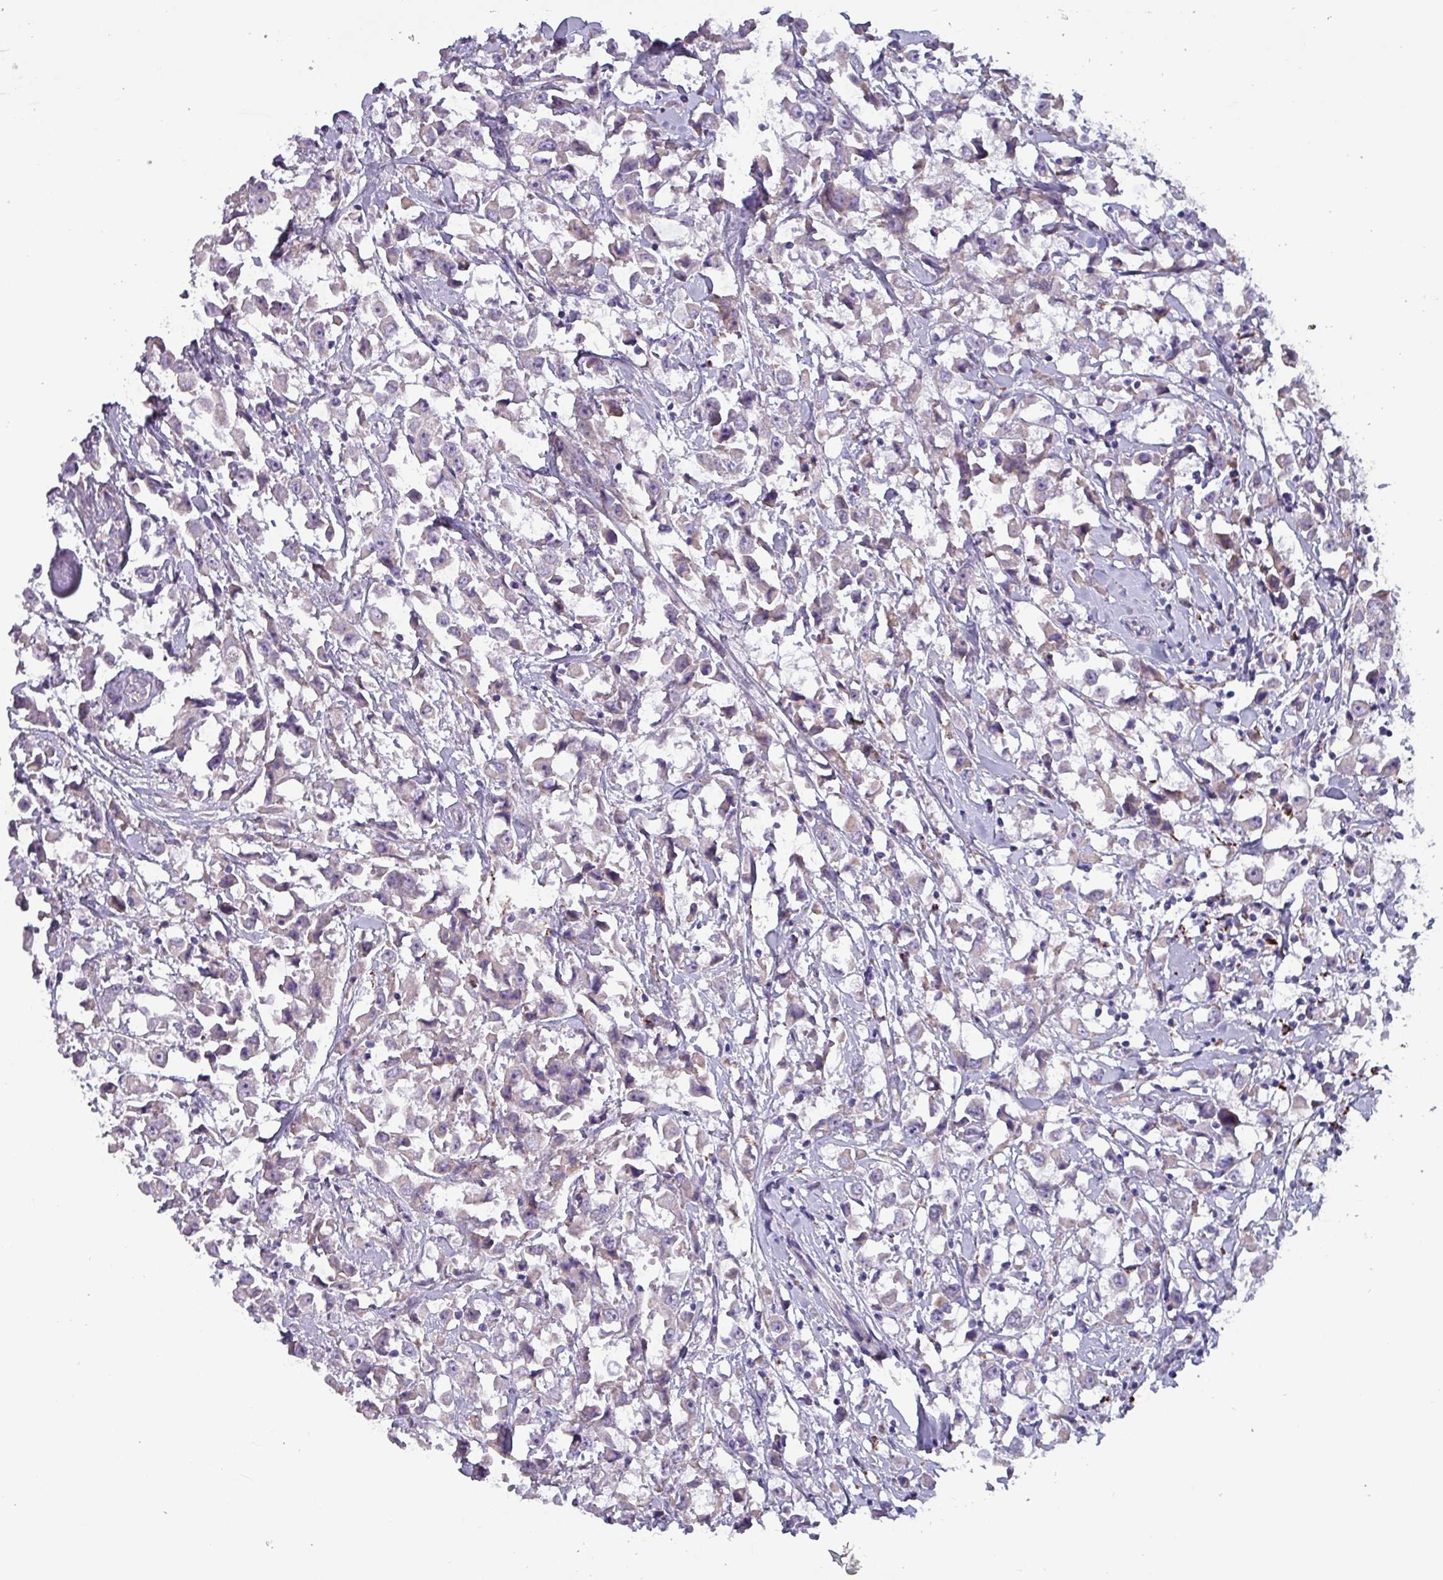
{"staining": {"intensity": "negative", "quantity": "none", "location": "none"}, "tissue": "breast cancer", "cell_type": "Tumor cells", "image_type": "cancer", "snomed": [{"axis": "morphology", "description": "Duct carcinoma"}, {"axis": "topography", "description": "Breast"}], "caption": "Immunohistochemical staining of human breast cancer exhibits no significant staining in tumor cells. (DAB immunohistochemistry (IHC) with hematoxylin counter stain).", "gene": "HSD3B7", "patient": {"sex": "female", "age": 61}}